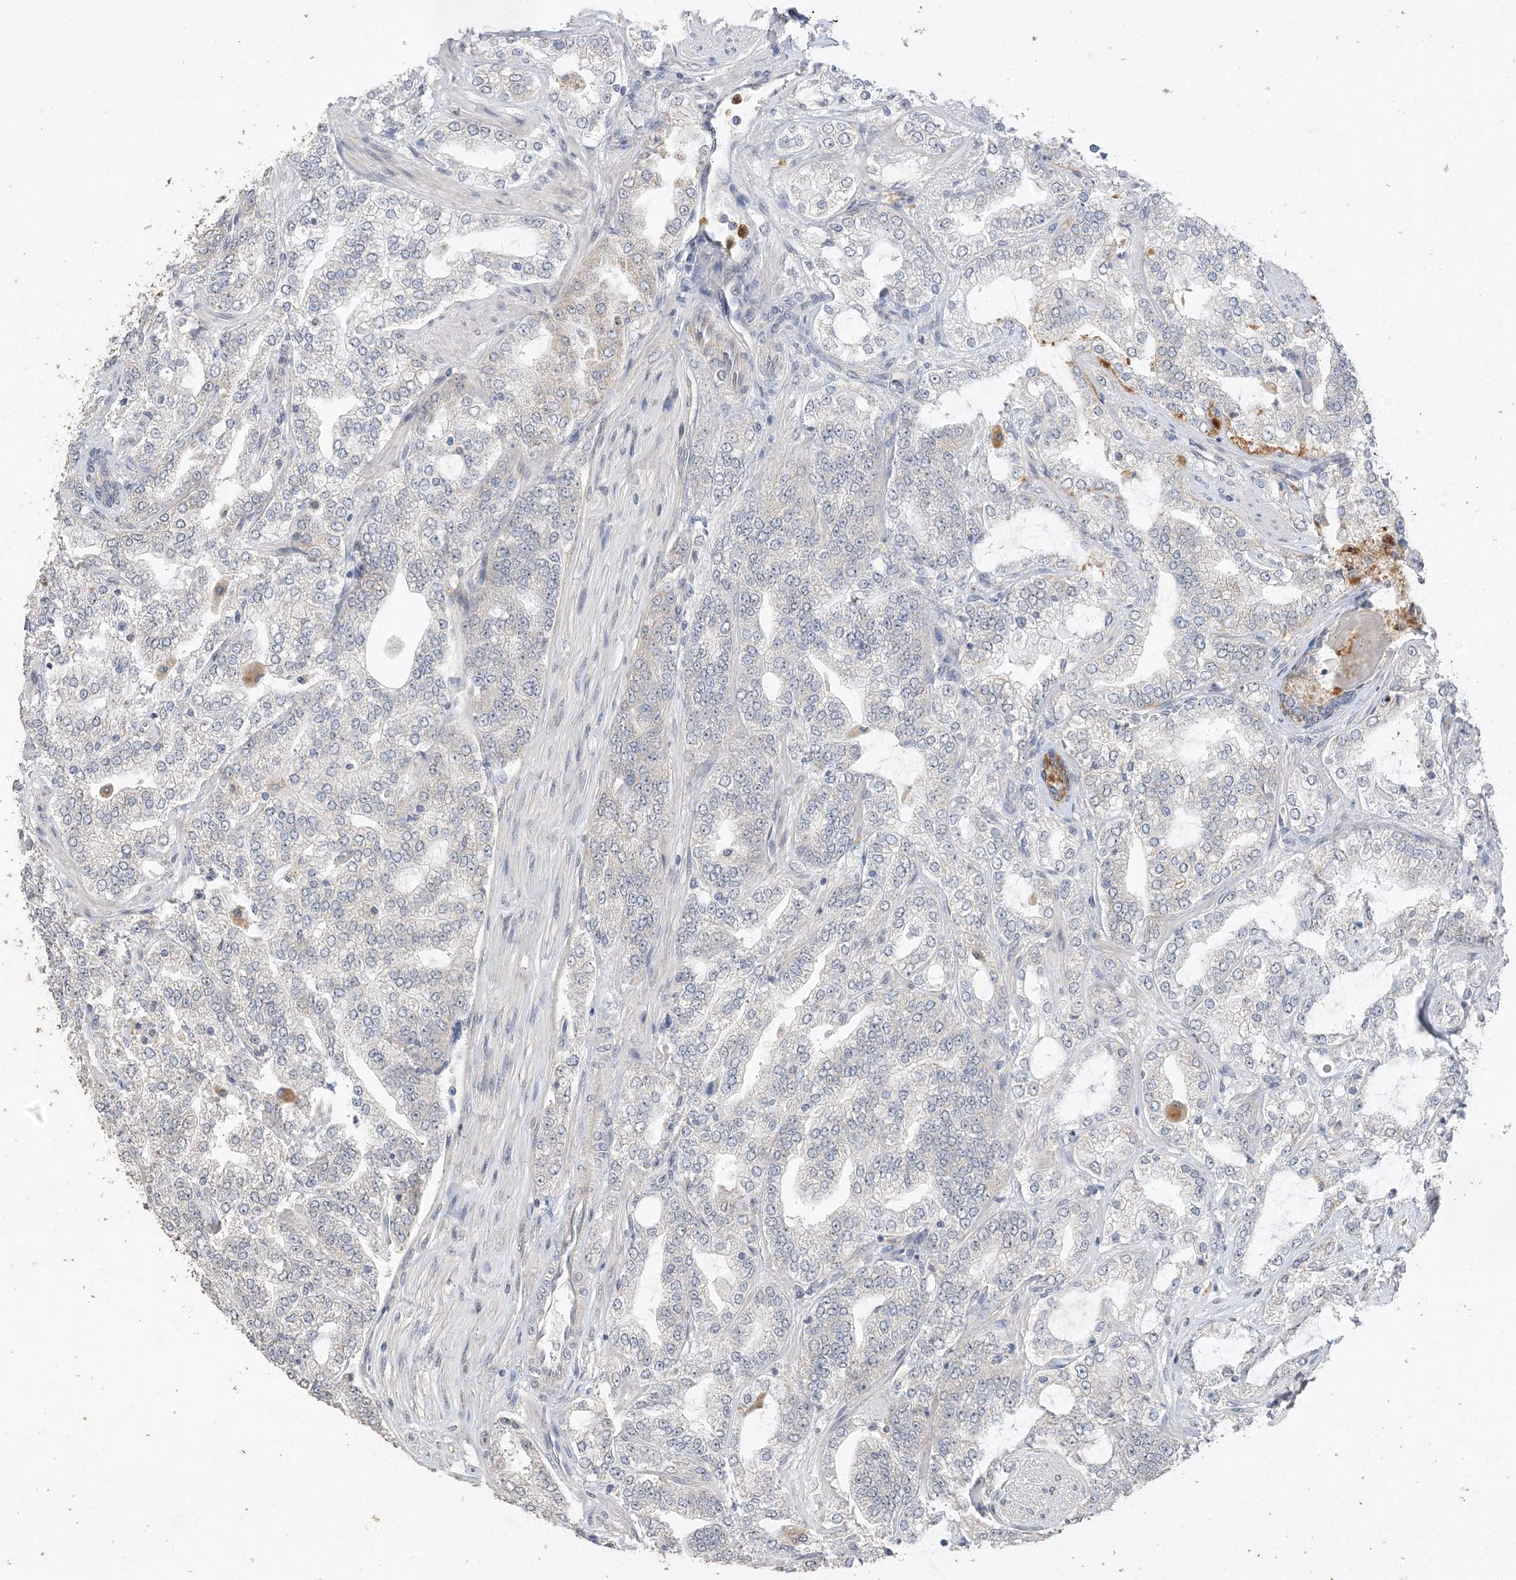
{"staining": {"intensity": "weak", "quantity": "<25%", "location": "cytoplasmic/membranous"}, "tissue": "prostate cancer", "cell_type": "Tumor cells", "image_type": "cancer", "snomed": [{"axis": "morphology", "description": "Adenocarcinoma, High grade"}, {"axis": "topography", "description": "Prostate"}], "caption": "The image displays no staining of tumor cells in prostate adenocarcinoma (high-grade). The staining is performed using DAB (3,3'-diaminobenzidine) brown chromogen with nuclei counter-stained in using hematoxylin.", "gene": "DDX18", "patient": {"sex": "male", "age": 64}}